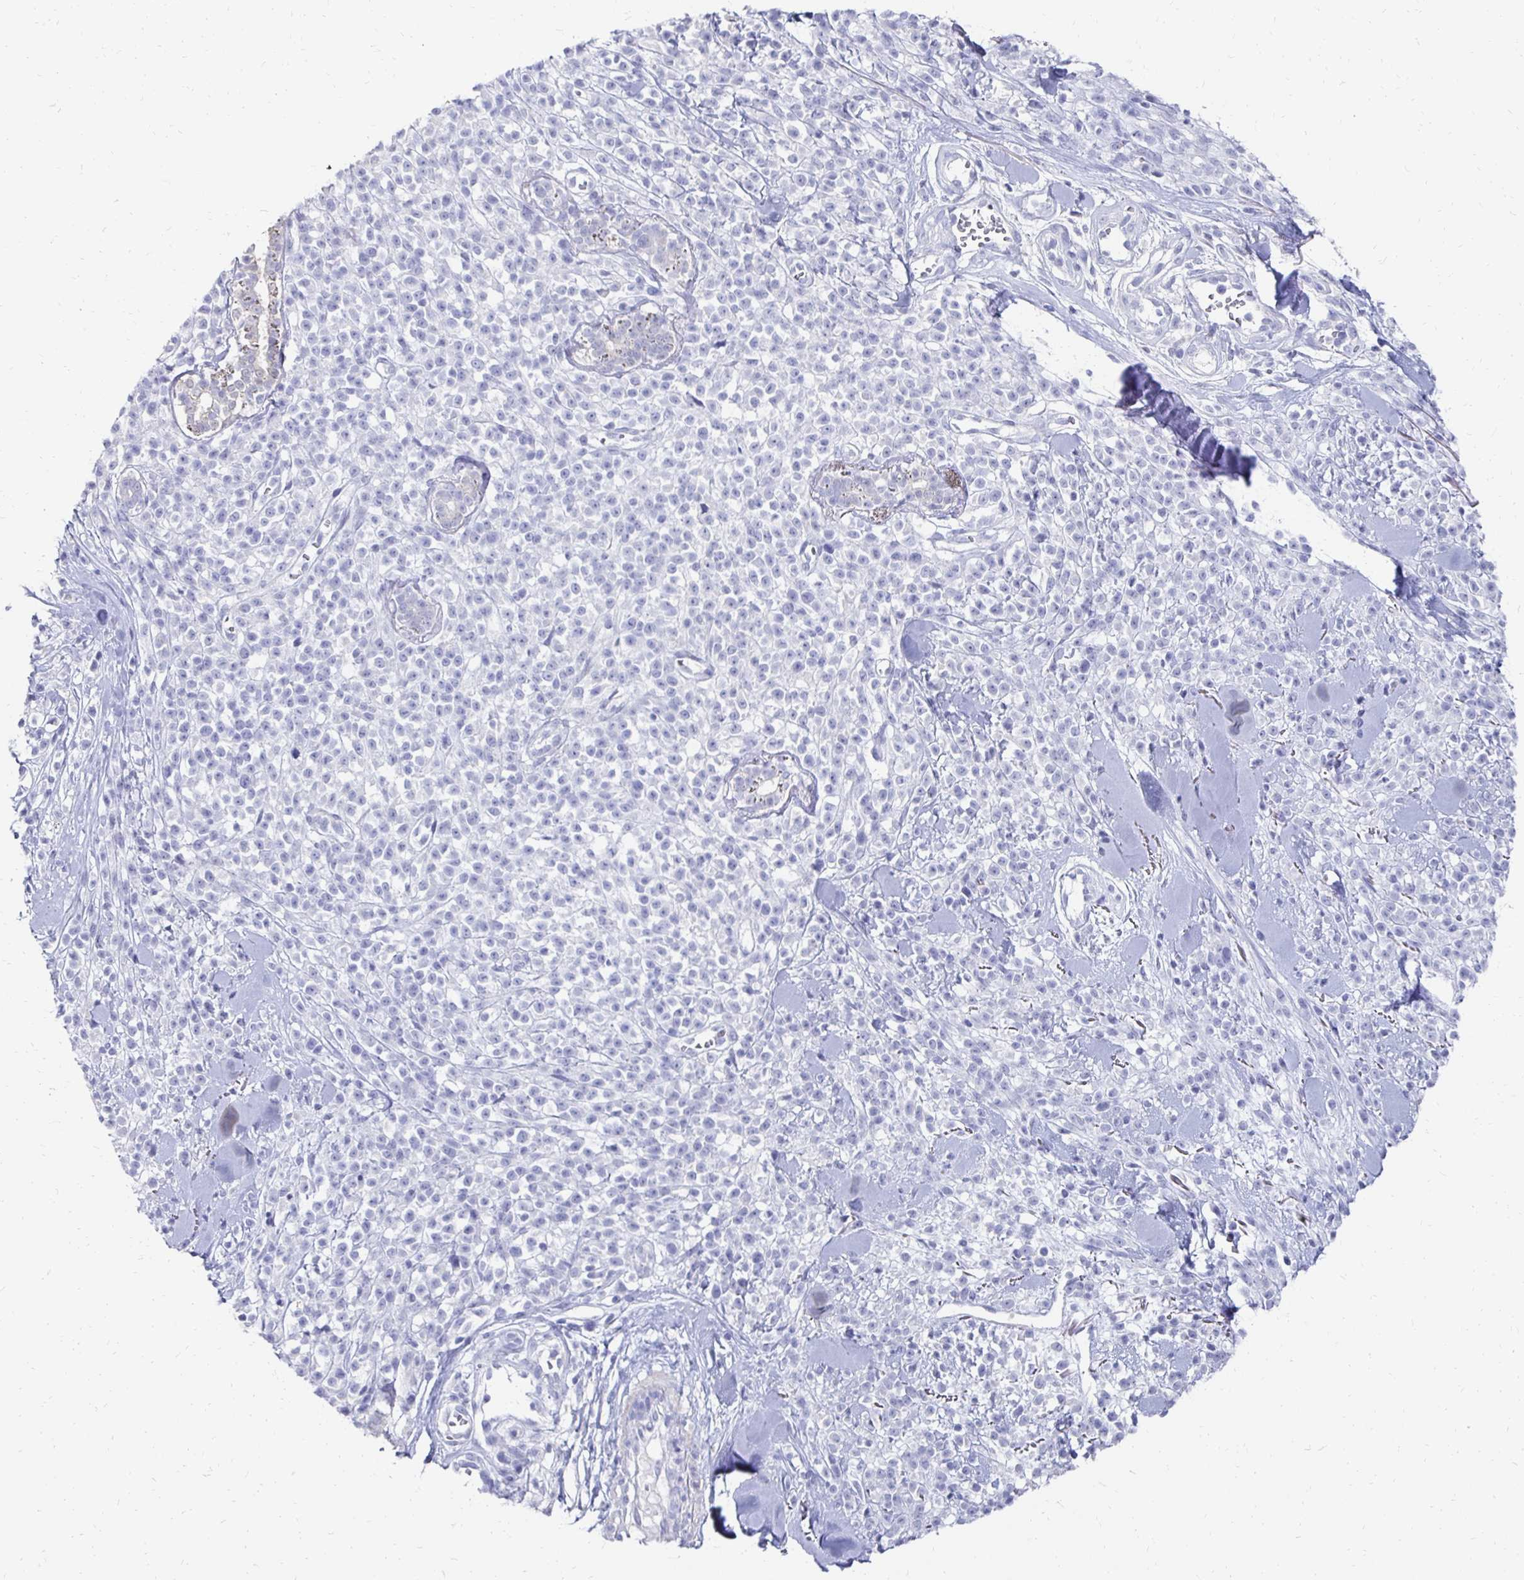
{"staining": {"intensity": "negative", "quantity": "none", "location": "none"}, "tissue": "melanoma", "cell_type": "Tumor cells", "image_type": "cancer", "snomed": [{"axis": "morphology", "description": "Malignant melanoma, NOS"}, {"axis": "topography", "description": "Skin"}, {"axis": "topography", "description": "Skin of trunk"}], "caption": "Tumor cells show no significant protein positivity in melanoma. The staining is performed using DAB brown chromogen with nuclei counter-stained in using hematoxylin.", "gene": "SYCP3", "patient": {"sex": "male", "age": 74}}